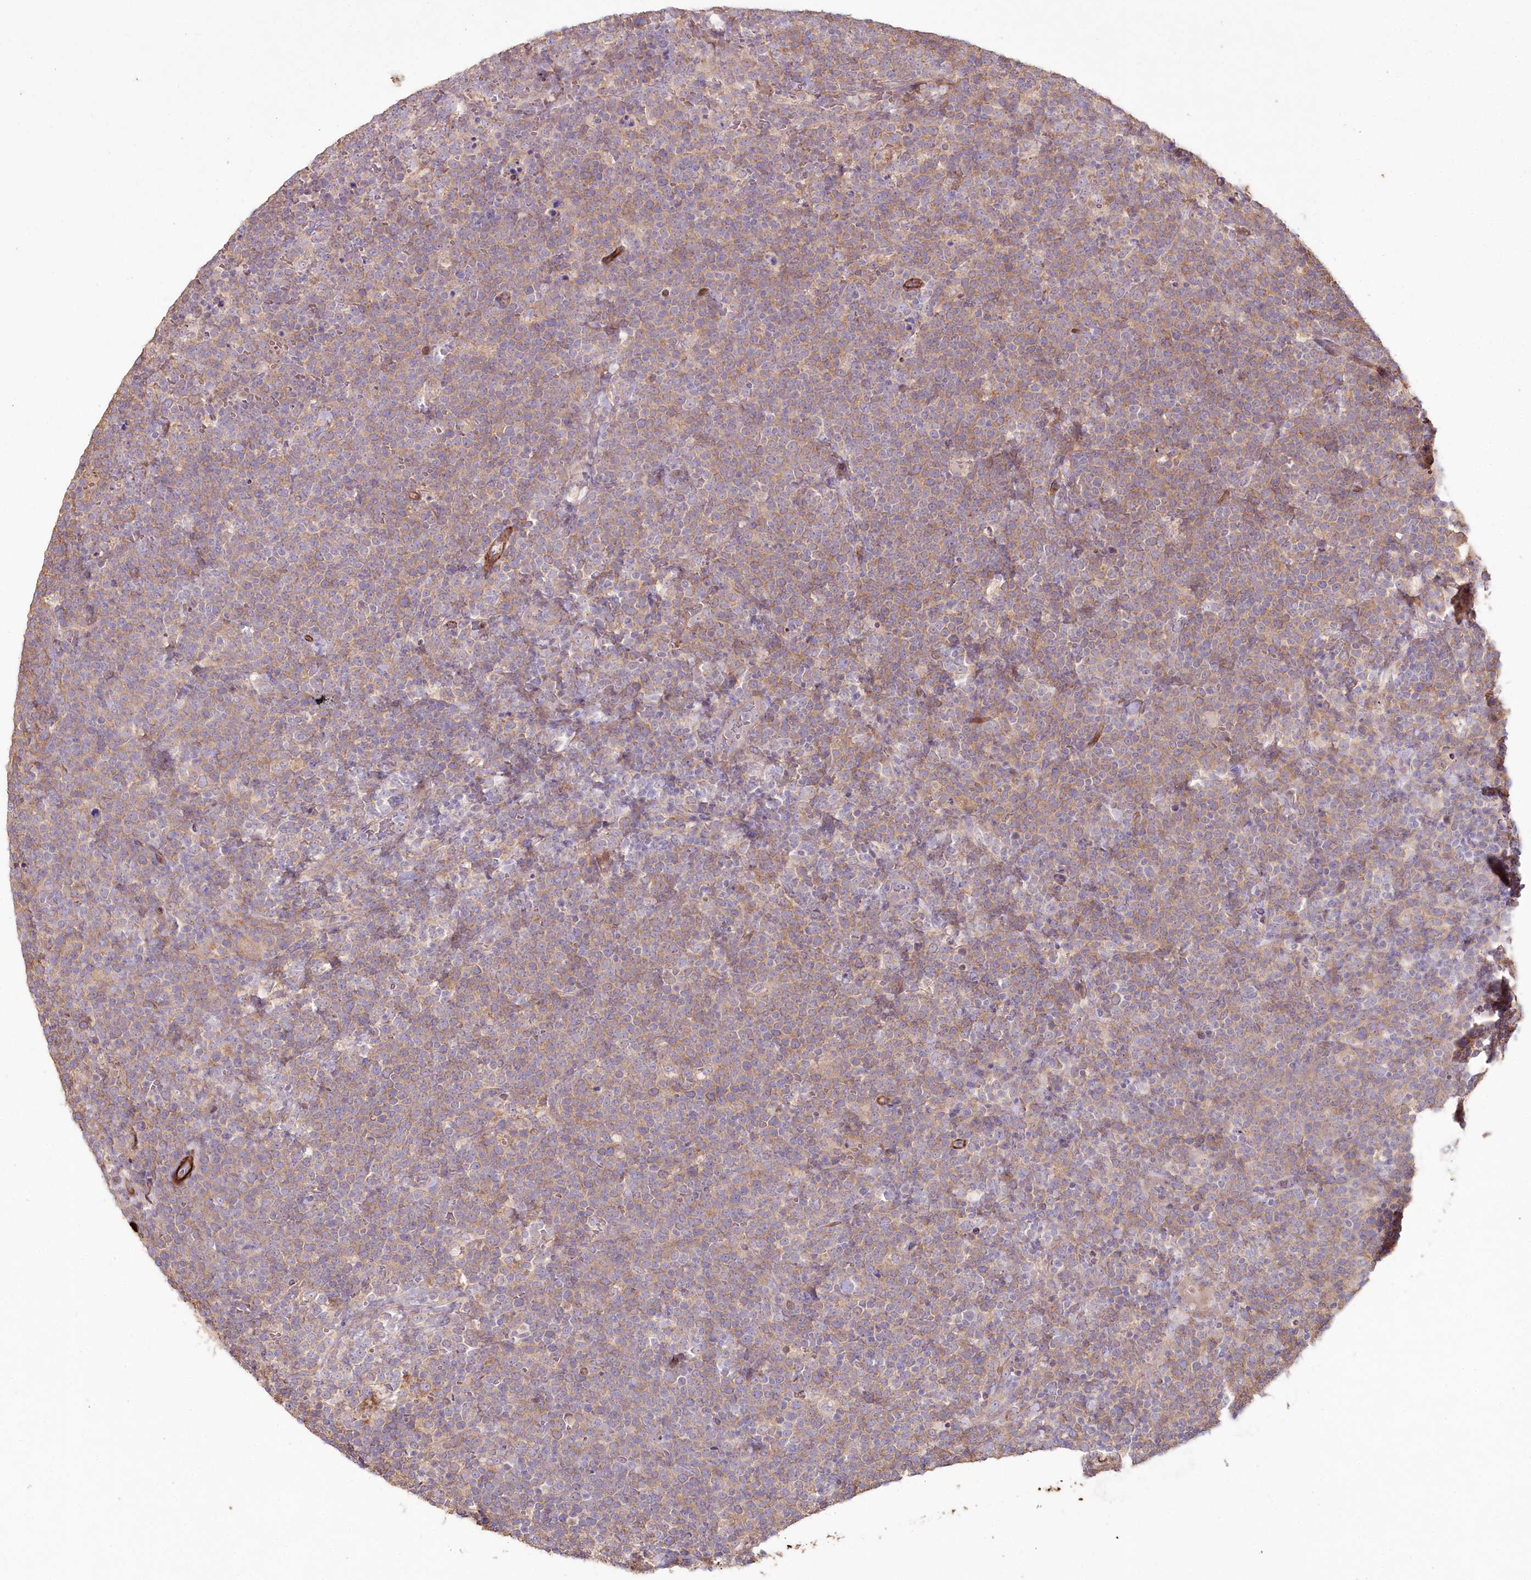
{"staining": {"intensity": "moderate", "quantity": "25%-75%", "location": "cytoplasmic/membranous"}, "tissue": "lymphoma", "cell_type": "Tumor cells", "image_type": "cancer", "snomed": [{"axis": "morphology", "description": "Malignant lymphoma, non-Hodgkin's type, High grade"}, {"axis": "topography", "description": "Lymph node"}], "caption": "A histopathology image of lymphoma stained for a protein shows moderate cytoplasmic/membranous brown staining in tumor cells.", "gene": "SUMF1", "patient": {"sex": "male", "age": 61}}